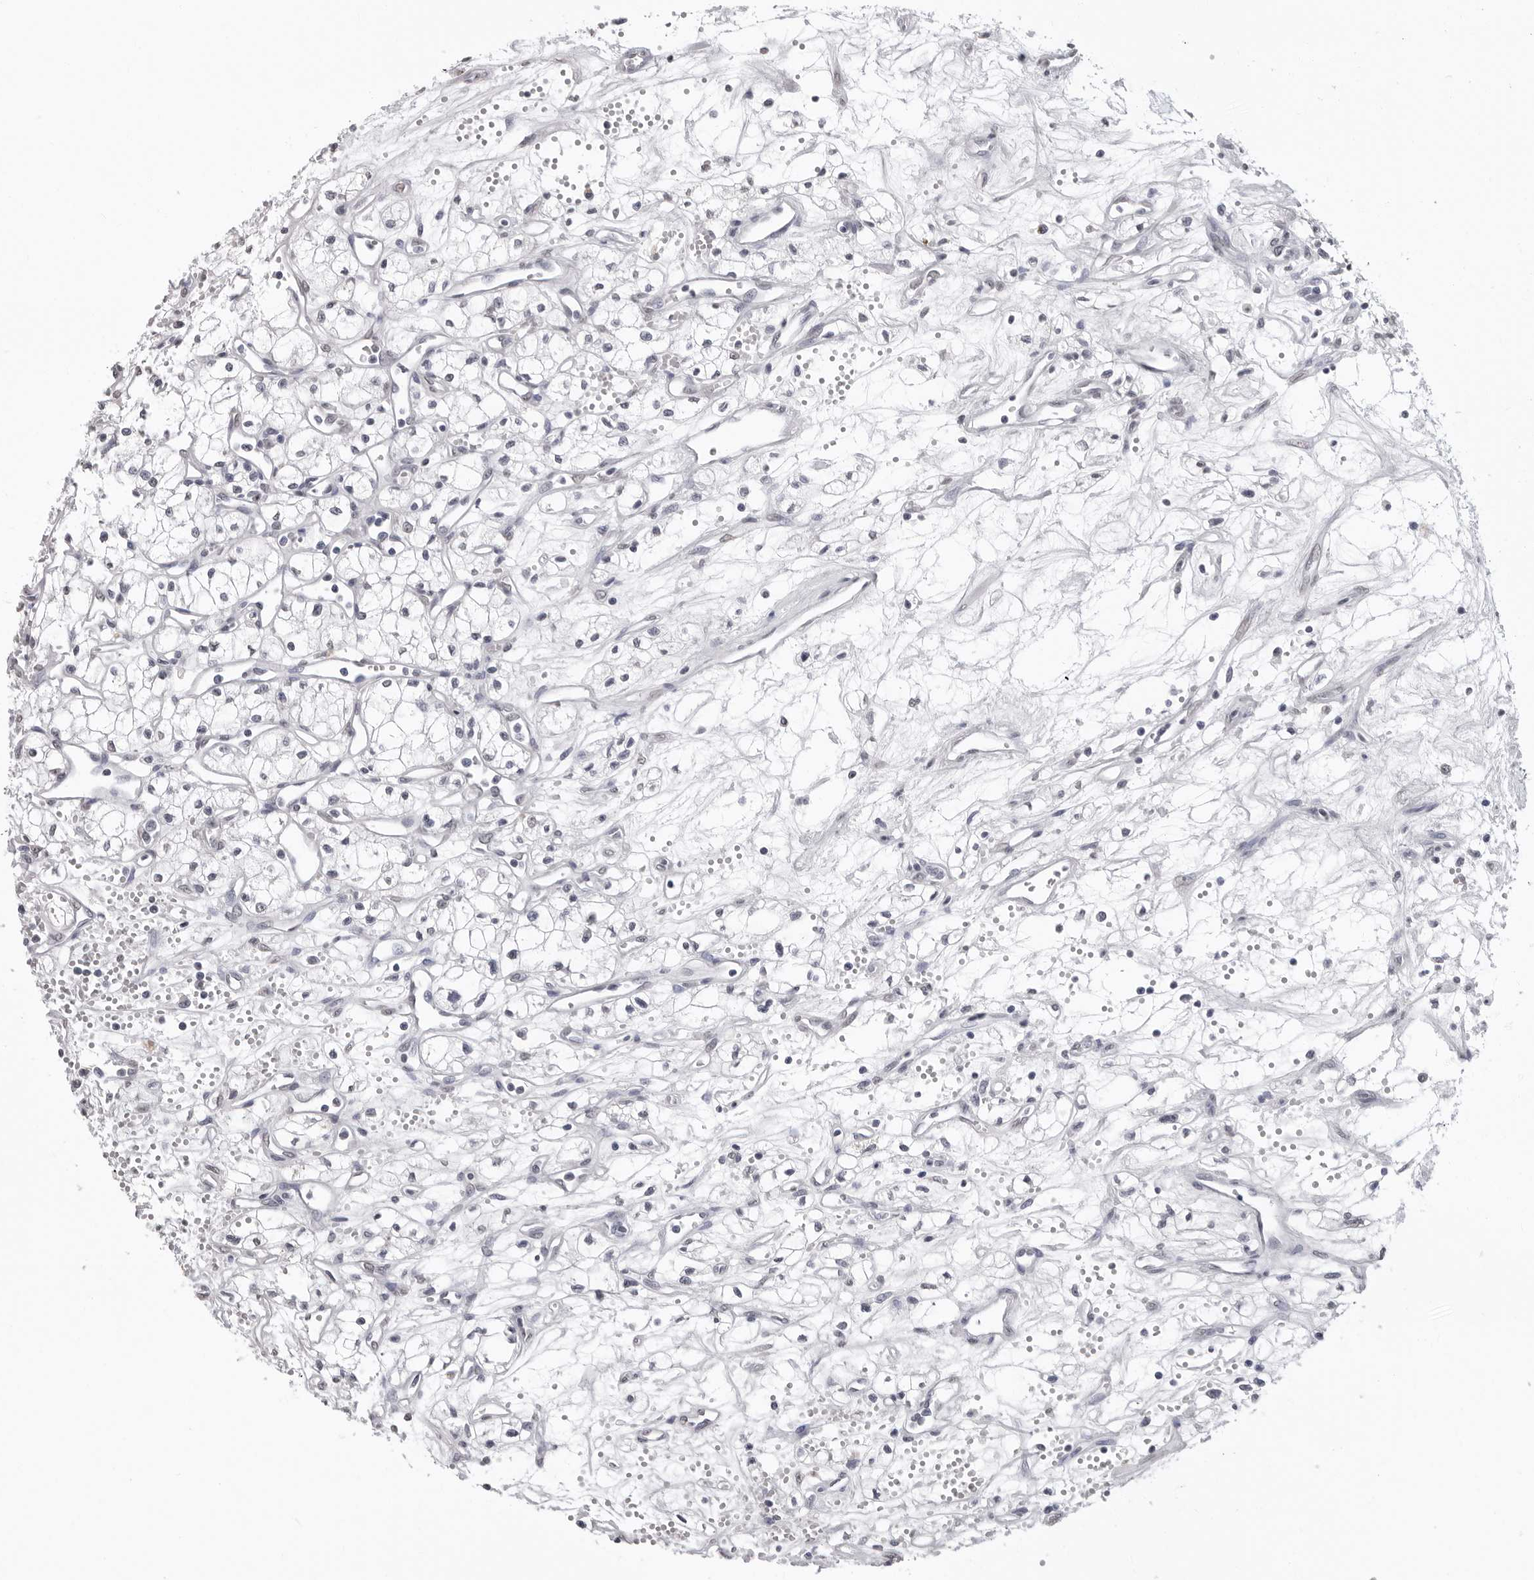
{"staining": {"intensity": "negative", "quantity": "none", "location": "none"}, "tissue": "renal cancer", "cell_type": "Tumor cells", "image_type": "cancer", "snomed": [{"axis": "morphology", "description": "Adenocarcinoma, NOS"}, {"axis": "topography", "description": "Kidney"}], "caption": "Renal cancer was stained to show a protein in brown. There is no significant staining in tumor cells. (DAB (3,3'-diaminobenzidine) immunohistochemistry (IHC) visualized using brightfield microscopy, high magnification).", "gene": "HEPACAM", "patient": {"sex": "male", "age": 59}}